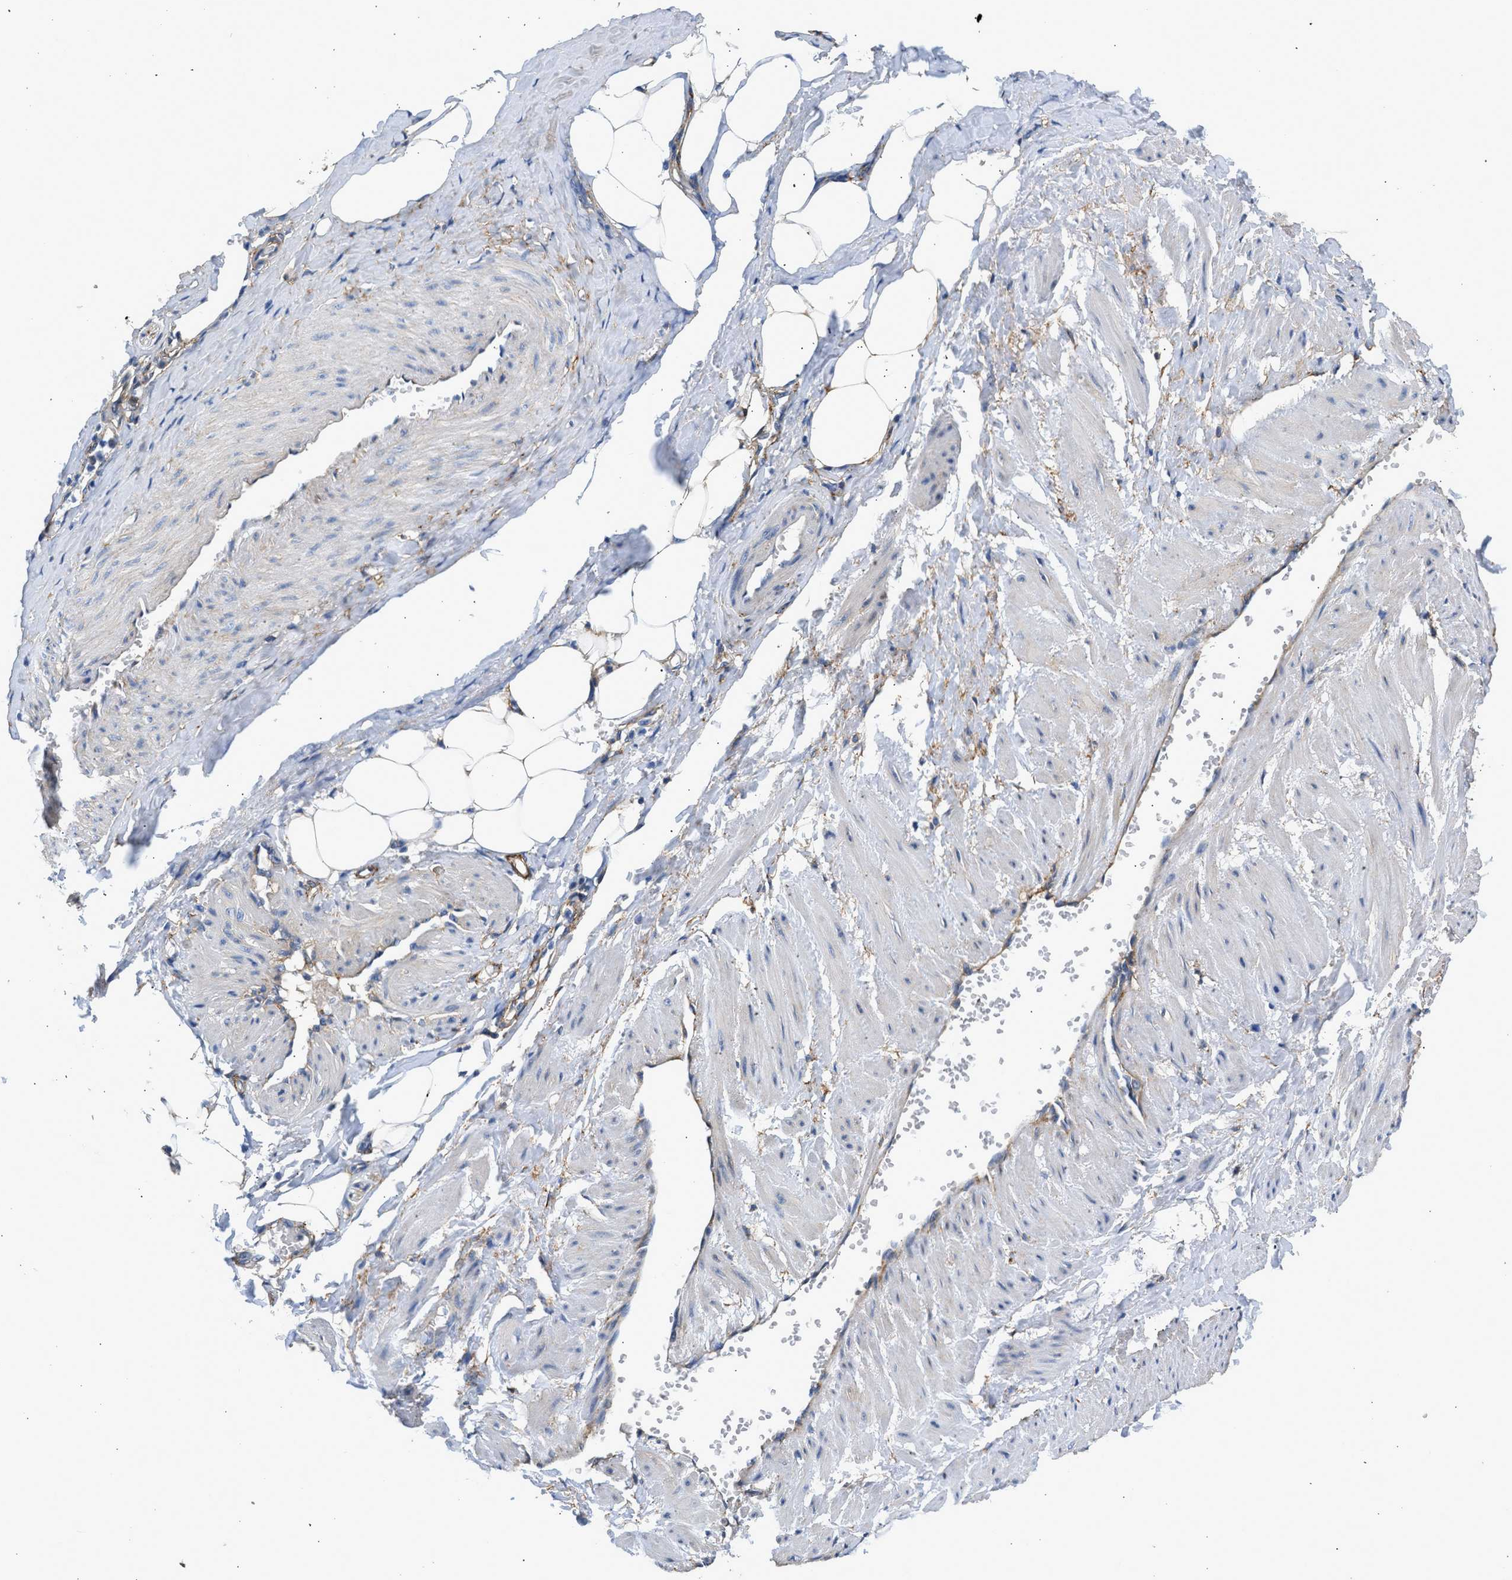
{"staining": {"intensity": "negative", "quantity": "none", "location": "none"}, "tissue": "adipose tissue", "cell_type": "Adipocytes", "image_type": "normal", "snomed": [{"axis": "morphology", "description": "Normal tissue, NOS"}, {"axis": "topography", "description": "Soft tissue"}, {"axis": "topography", "description": "Vascular tissue"}], "caption": "Immunohistochemistry photomicrograph of unremarkable adipose tissue stained for a protein (brown), which shows no expression in adipocytes.", "gene": "SEPTIN2", "patient": {"sex": "female", "age": 35}}